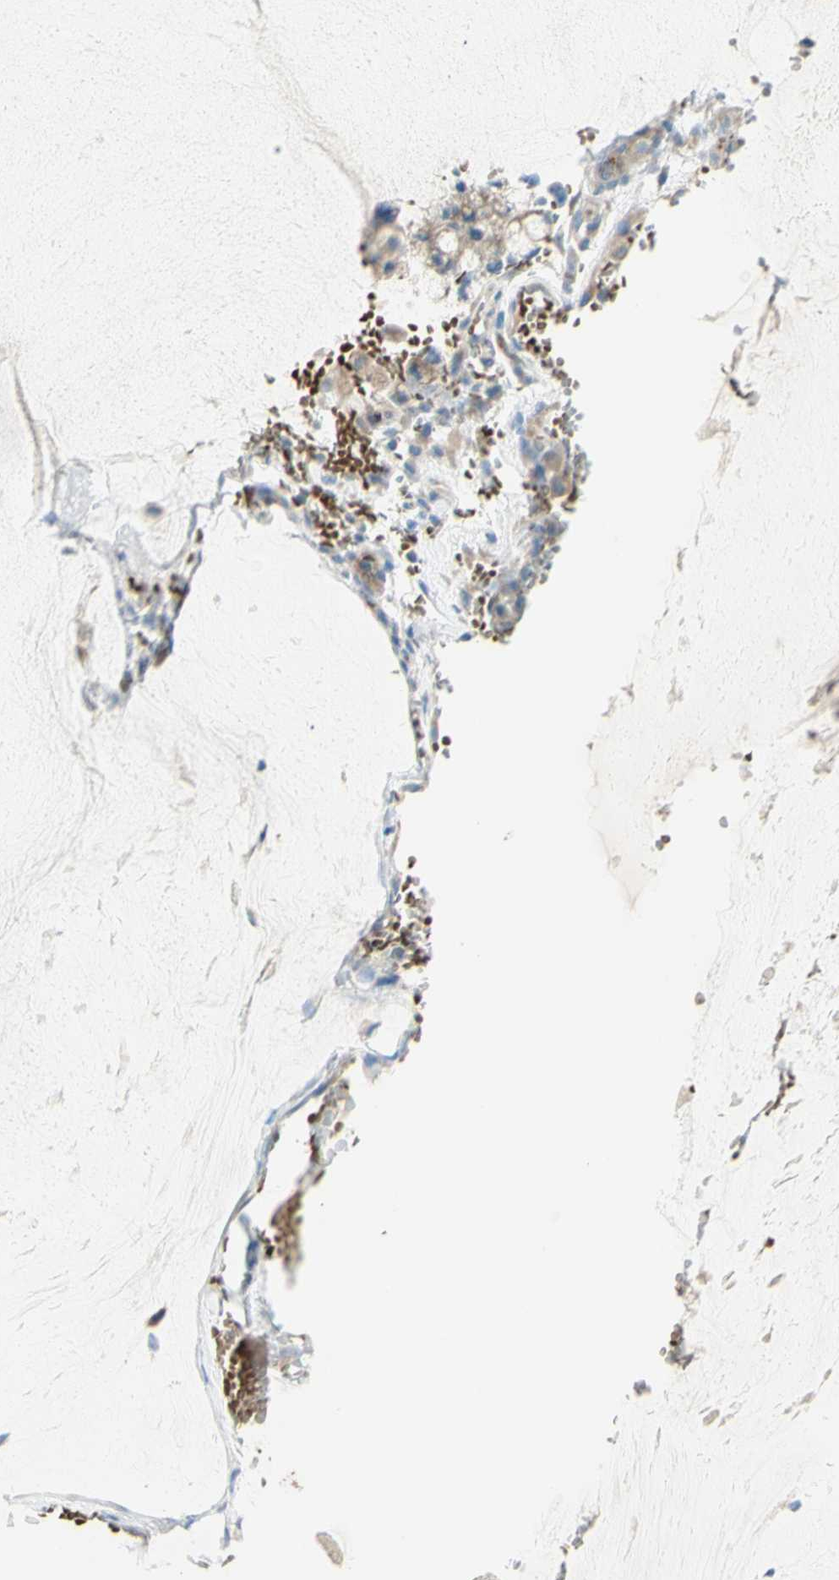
{"staining": {"intensity": "weak", "quantity": "25%-75%", "location": "cytoplasmic/membranous"}, "tissue": "ovarian cancer", "cell_type": "Tumor cells", "image_type": "cancer", "snomed": [{"axis": "morphology", "description": "Cystadenocarcinoma, mucinous, NOS"}, {"axis": "topography", "description": "Ovary"}], "caption": "Ovarian mucinous cystadenocarcinoma was stained to show a protein in brown. There is low levels of weak cytoplasmic/membranous positivity in approximately 25%-75% of tumor cells.", "gene": "GAN", "patient": {"sex": "female", "age": 39}}